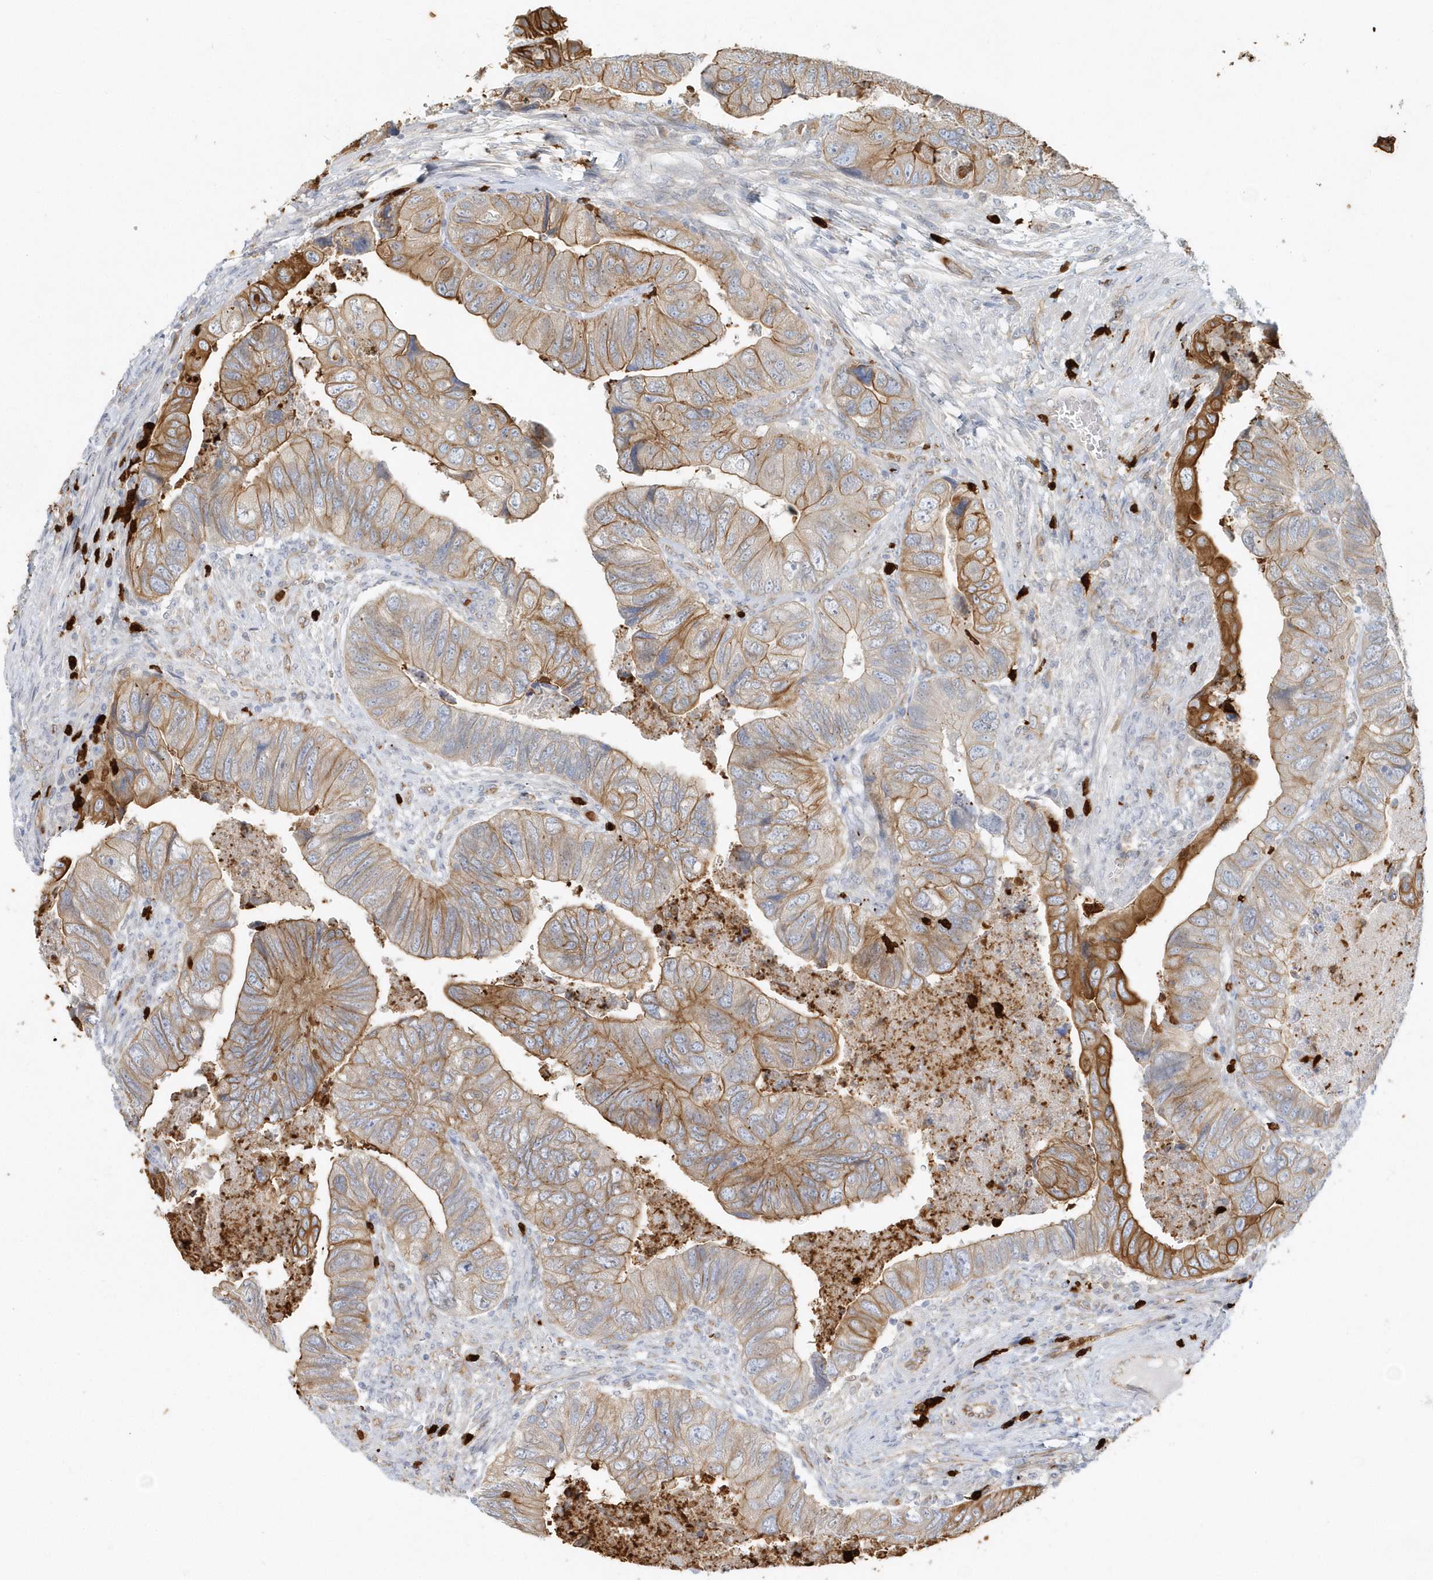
{"staining": {"intensity": "moderate", "quantity": "25%-75%", "location": "cytoplasmic/membranous"}, "tissue": "colorectal cancer", "cell_type": "Tumor cells", "image_type": "cancer", "snomed": [{"axis": "morphology", "description": "Adenocarcinoma, NOS"}, {"axis": "topography", "description": "Rectum"}], "caption": "About 25%-75% of tumor cells in human adenocarcinoma (colorectal) display moderate cytoplasmic/membranous protein staining as visualized by brown immunohistochemical staining.", "gene": "DNAH1", "patient": {"sex": "male", "age": 63}}